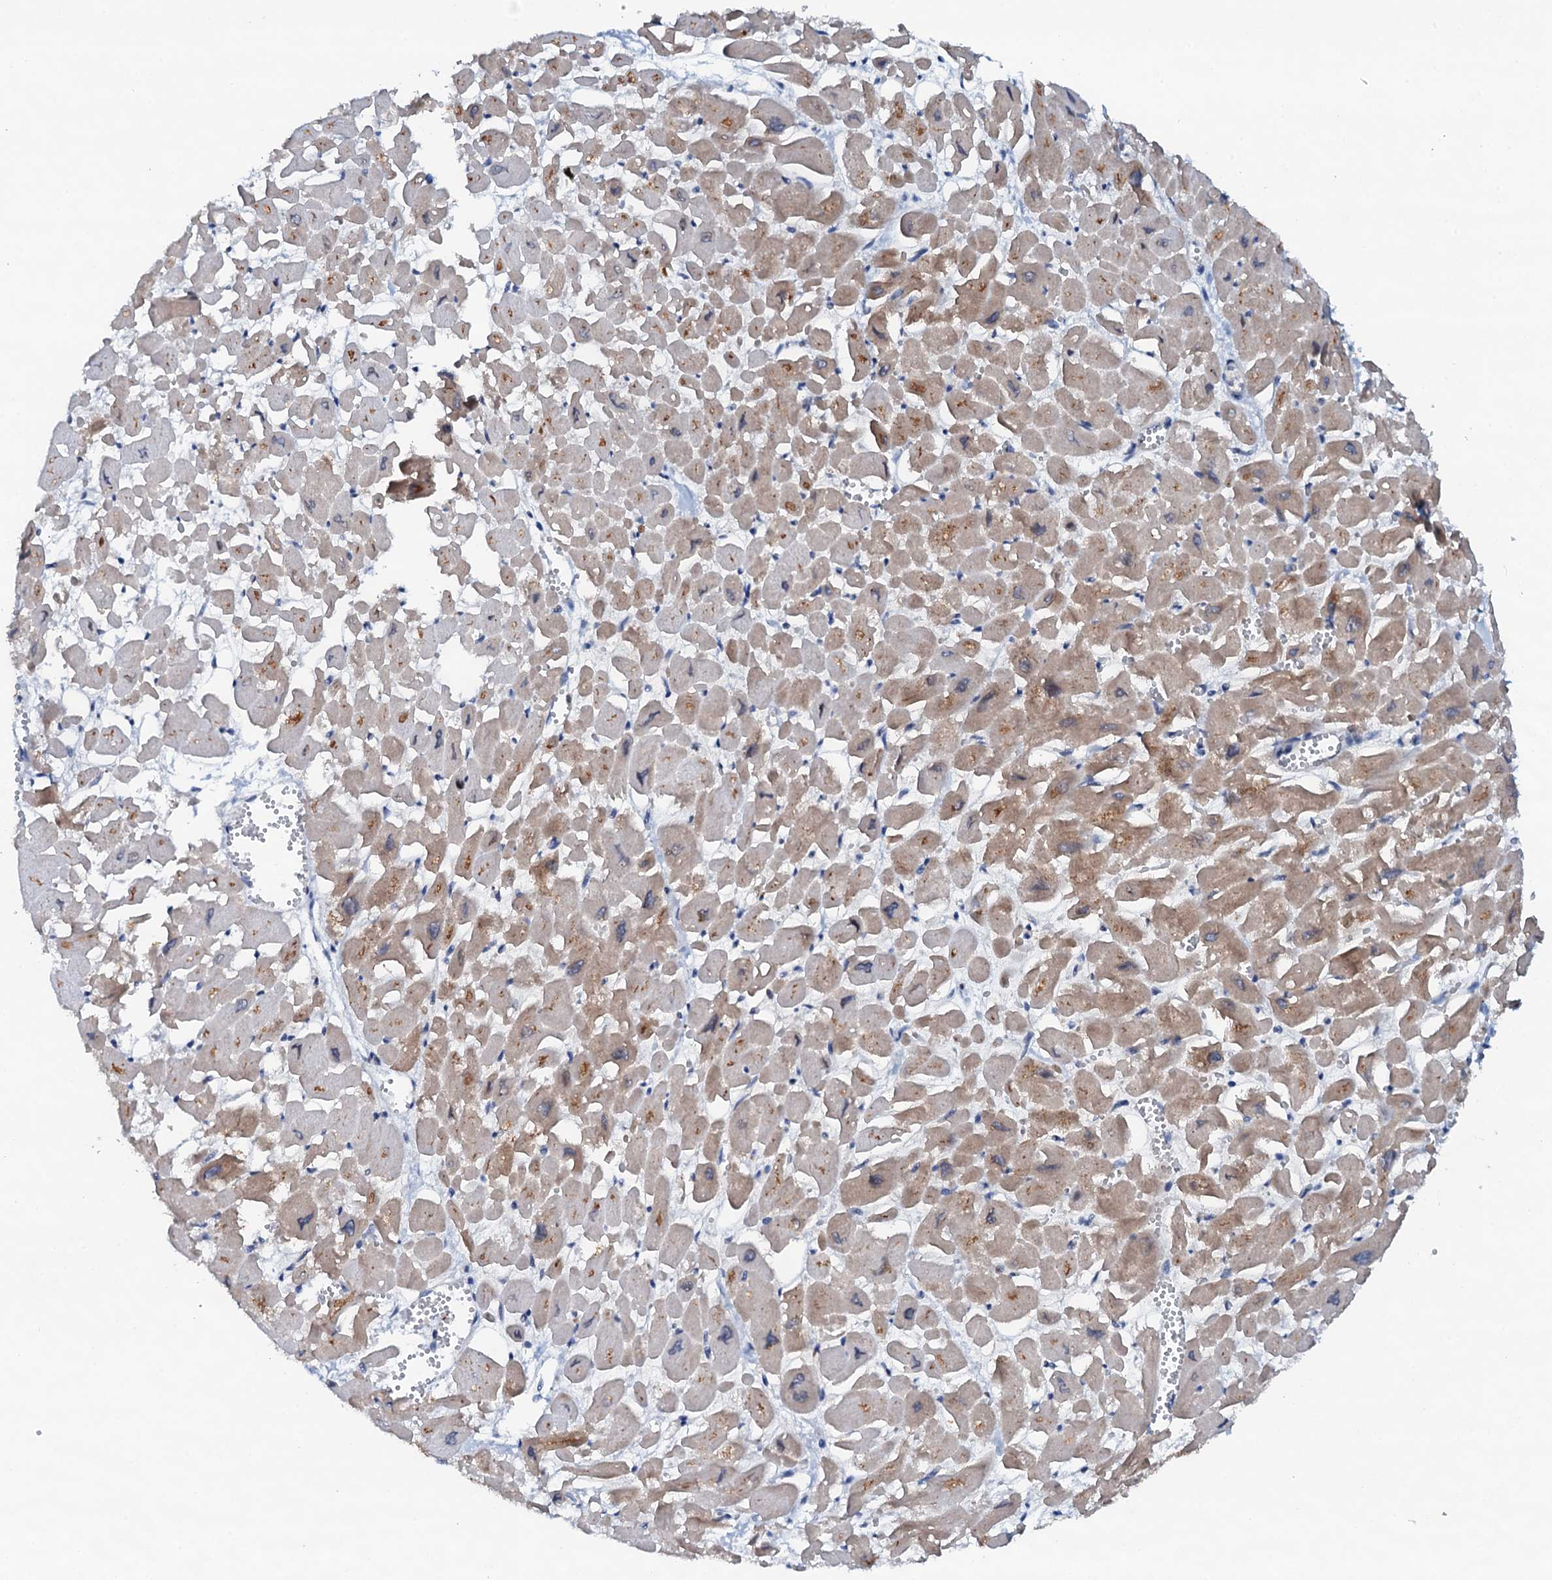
{"staining": {"intensity": "moderate", "quantity": "25%-75%", "location": "cytoplasmic/membranous"}, "tissue": "heart muscle", "cell_type": "Cardiomyocytes", "image_type": "normal", "snomed": [{"axis": "morphology", "description": "Normal tissue, NOS"}, {"axis": "topography", "description": "Heart"}], "caption": "Immunohistochemical staining of unremarkable human heart muscle displays moderate cytoplasmic/membranous protein positivity in about 25%-75% of cardiomyocytes.", "gene": "SNTA1", "patient": {"sex": "male", "age": 54}}